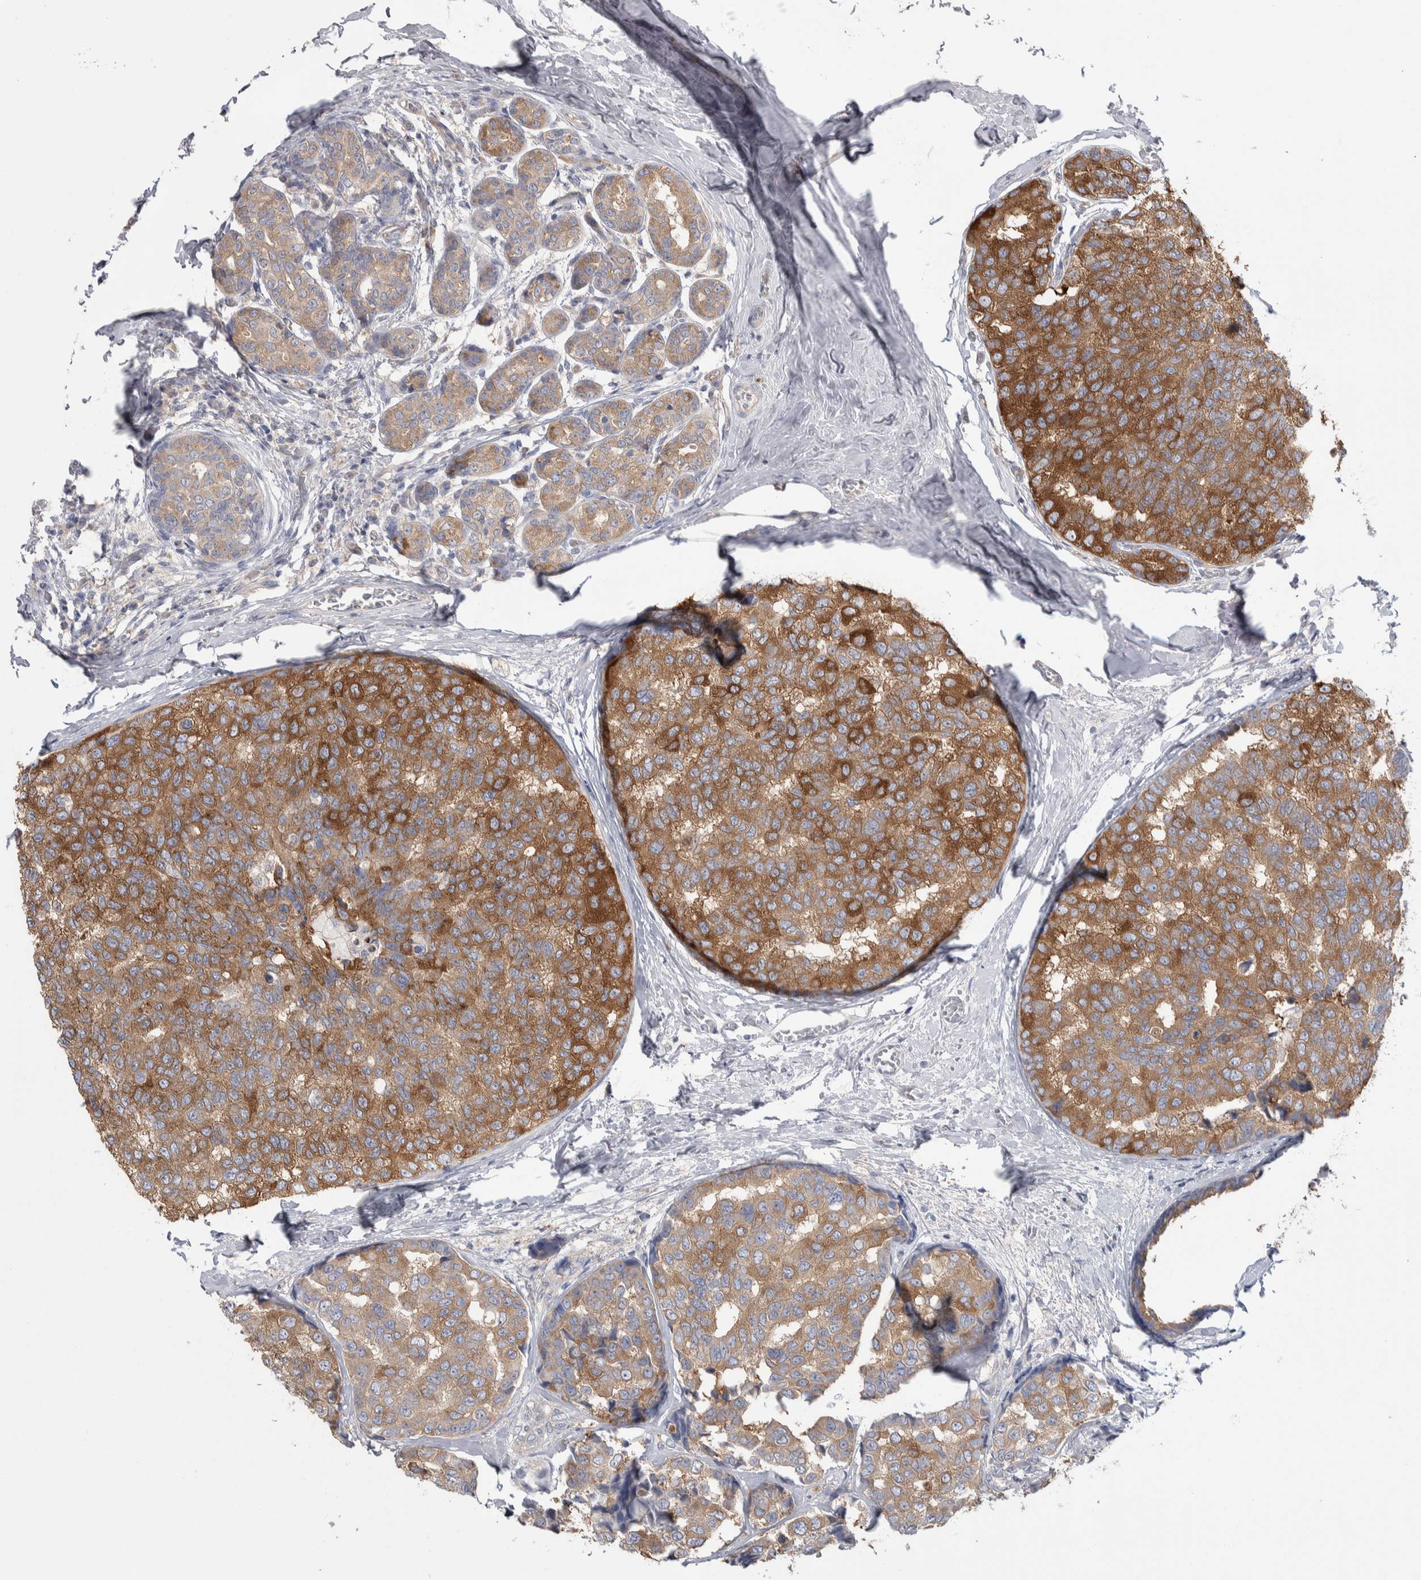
{"staining": {"intensity": "moderate", "quantity": ">75%", "location": "cytoplasmic/membranous"}, "tissue": "breast cancer", "cell_type": "Tumor cells", "image_type": "cancer", "snomed": [{"axis": "morphology", "description": "Normal tissue, NOS"}, {"axis": "morphology", "description": "Duct carcinoma"}, {"axis": "topography", "description": "Breast"}], "caption": "DAB immunohistochemical staining of human invasive ductal carcinoma (breast) demonstrates moderate cytoplasmic/membranous protein staining in about >75% of tumor cells.", "gene": "GPHN", "patient": {"sex": "female", "age": 43}}